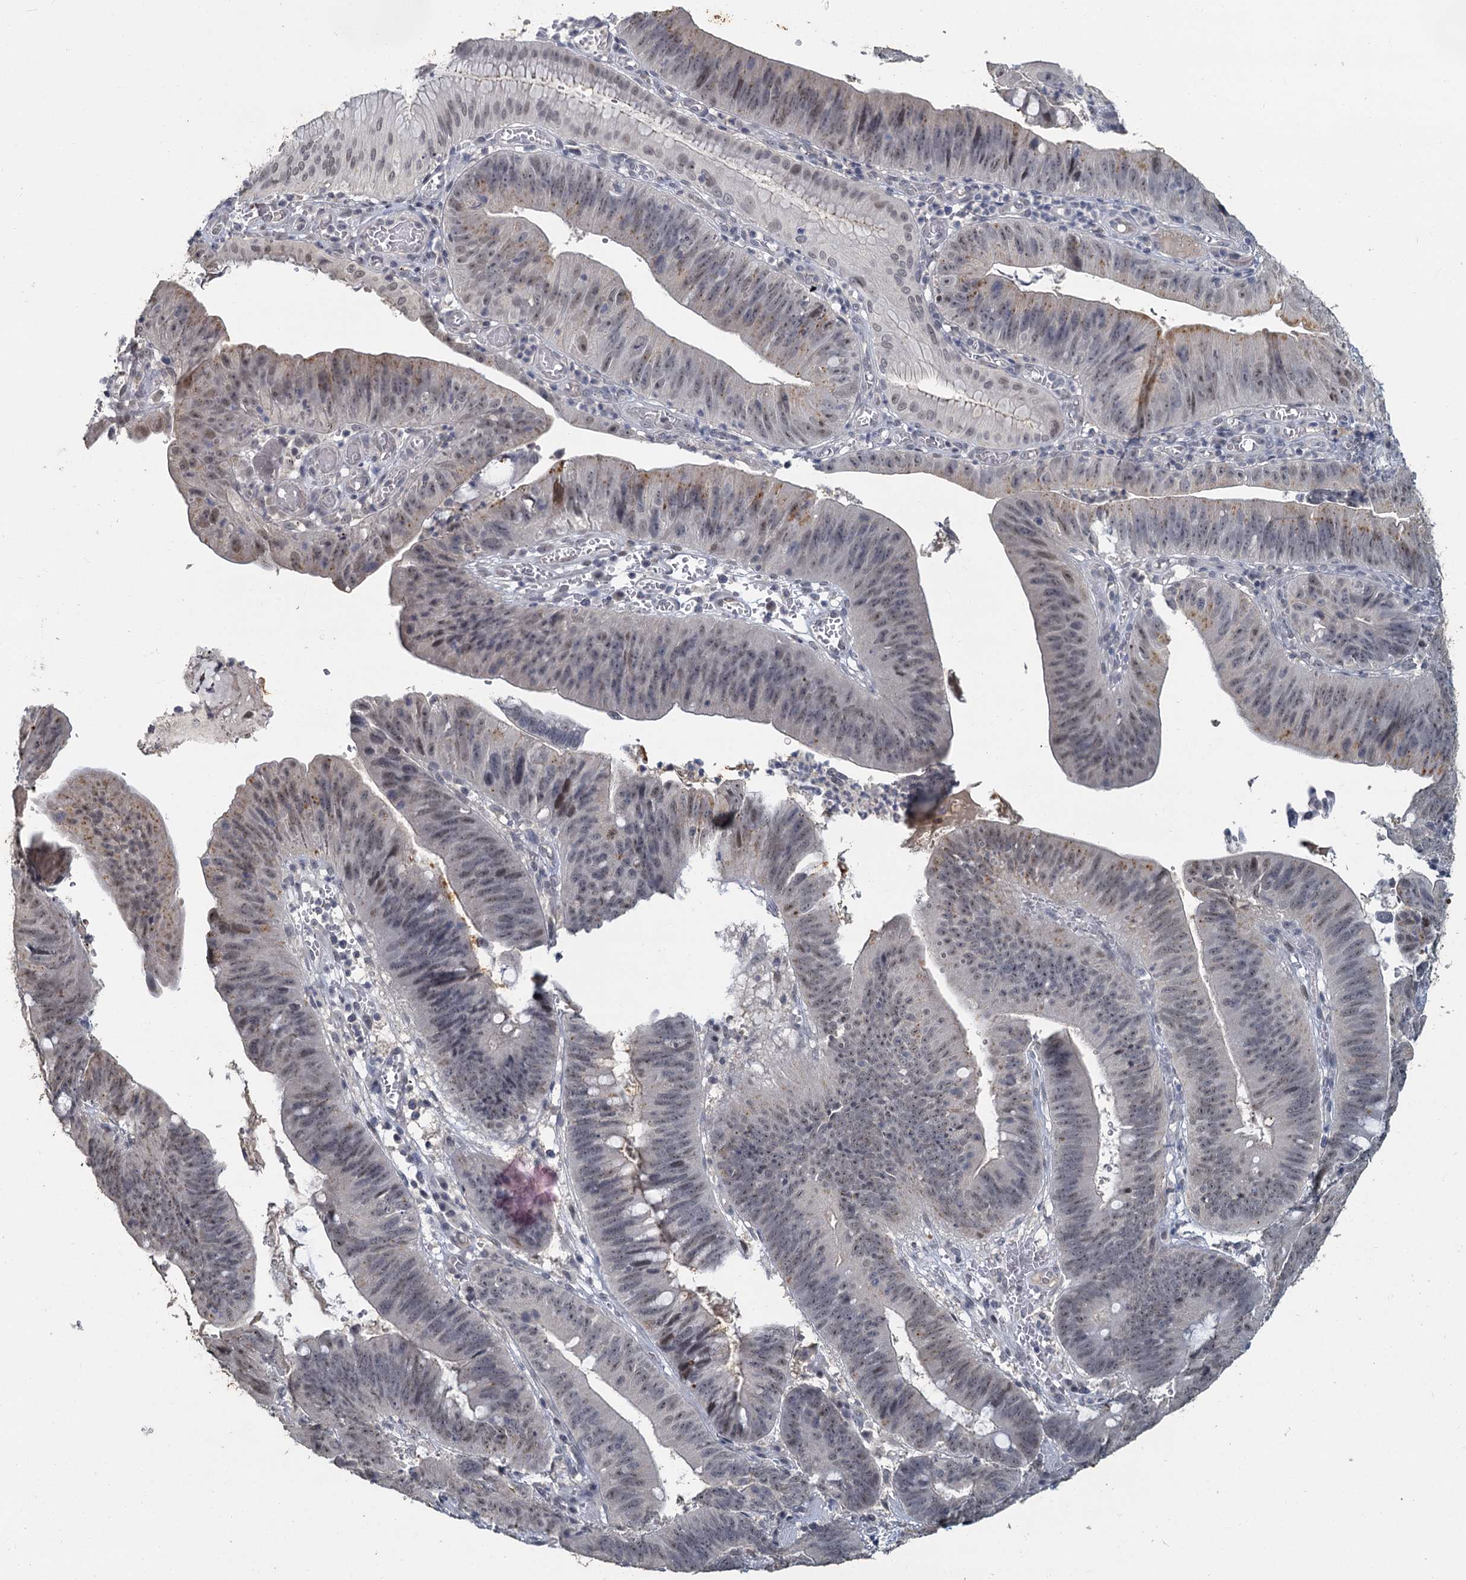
{"staining": {"intensity": "weak", "quantity": "25%-75%", "location": "cytoplasmic/membranous,nuclear"}, "tissue": "stomach cancer", "cell_type": "Tumor cells", "image_type": "cancer", "snomed": [{"axis": "morphology", "description": "Adenocarcinoma, NOS"}, {"axis": "topography", "description": "Stomach"}], "caption": "About 25%-75% of tumor cells in adenocarcinoma (stomach) reveal weak cytoplasmic/membranous and nuclear protein positivity as visualized by brown immunohistochemical staining.", "gene": "MUCL1", "patient": {"sex": "male", "age": 59}}